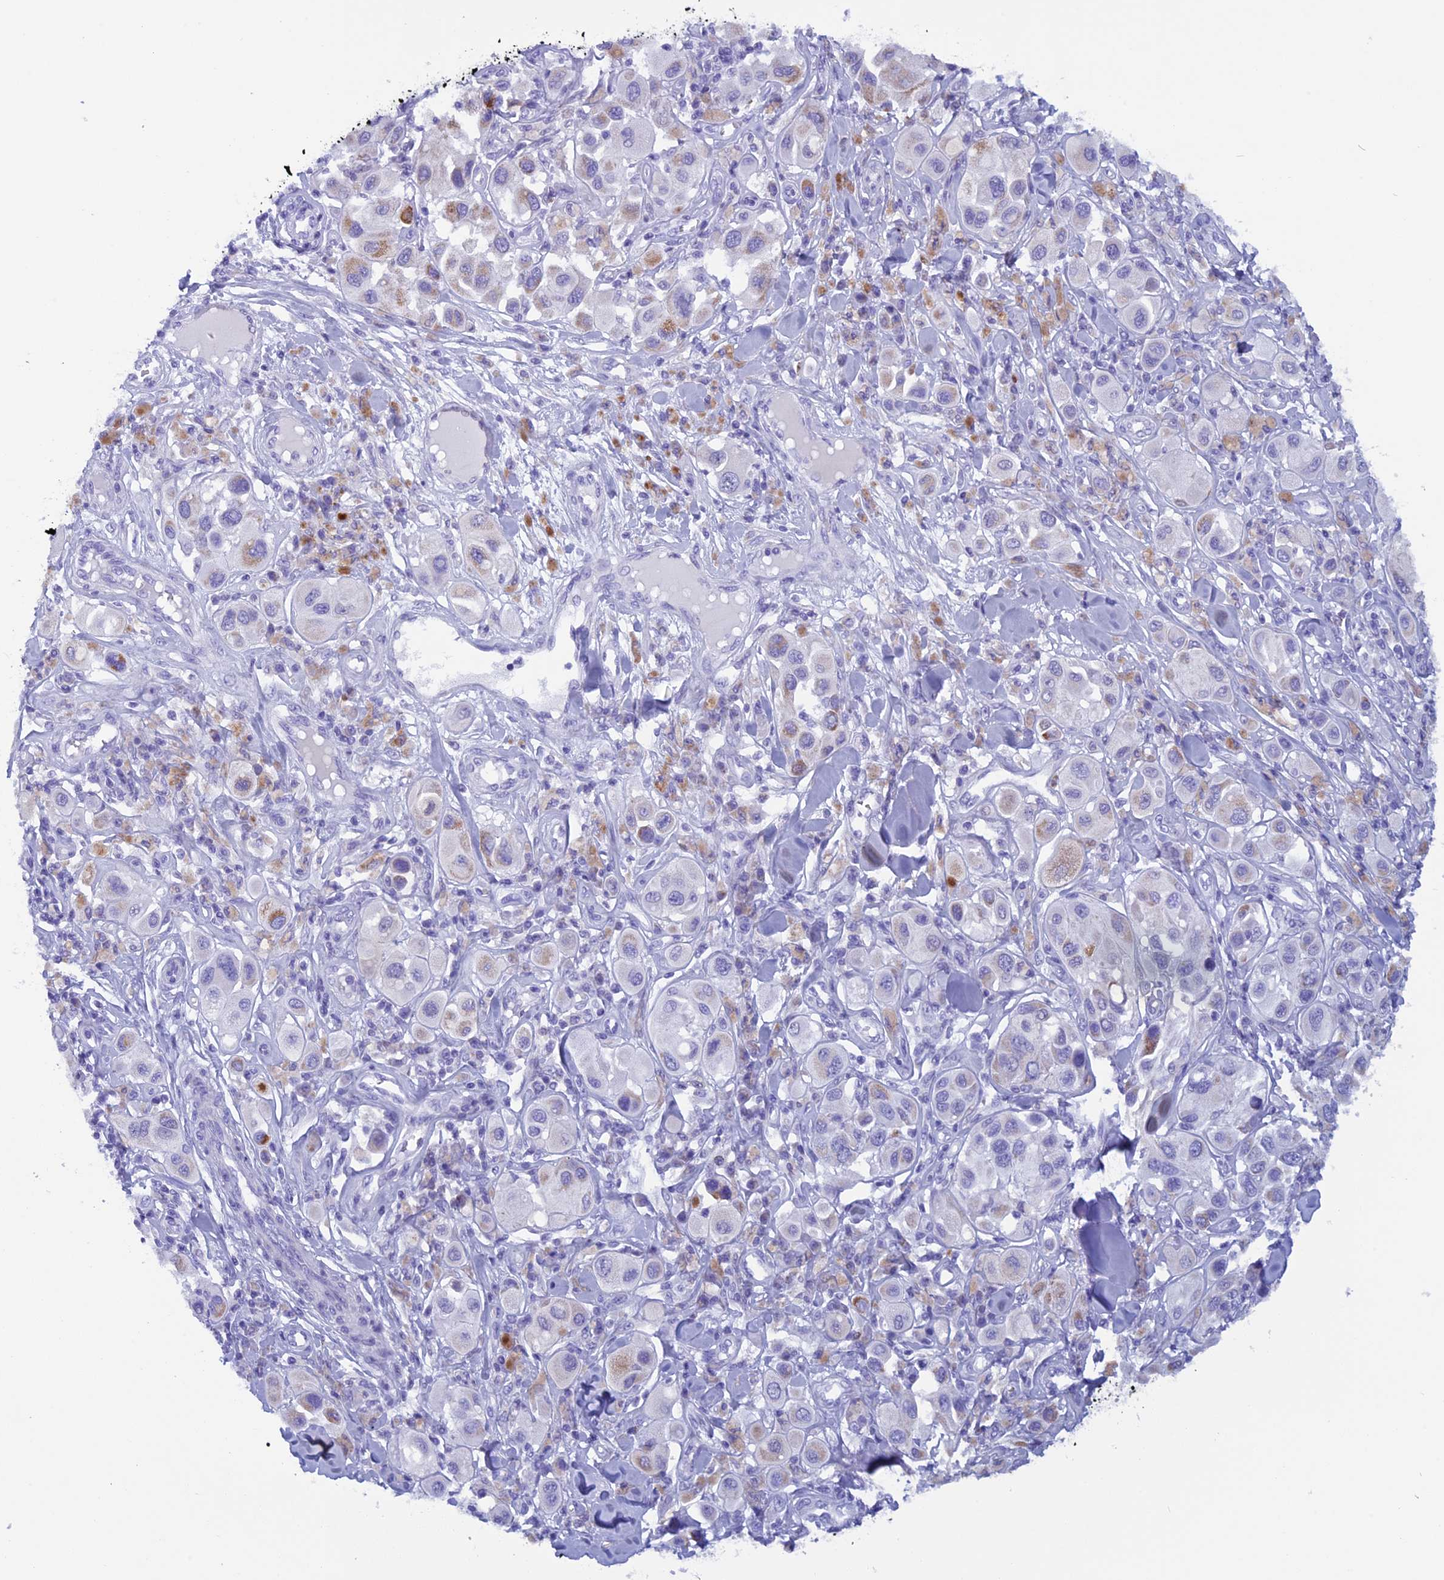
{"staining": {"intensity": "moderate", "quantity": "<25%", "location": "cytoplasmic/membranous"}, "tissue": "melanoma", "cell_type": "Tumor cells", "image_type": "cancer", "snomed": [{"axis": "morphology", "description": "Malignant melanoma, Metastatic site"}, {"axis": "topography", "description": "Skin"}], "caption": "IHC (DAB (3,3'-diaminobenzidine)) staining of malignant melanoma (metastatic site) displays moderate cytoplasmic/membranous protein positivity in about <25% of tumor cells. (IHC, brightfield microscopy, high magnification).", "gene": "ZNF563", "patient": {"sex": "male", "age": 41}}